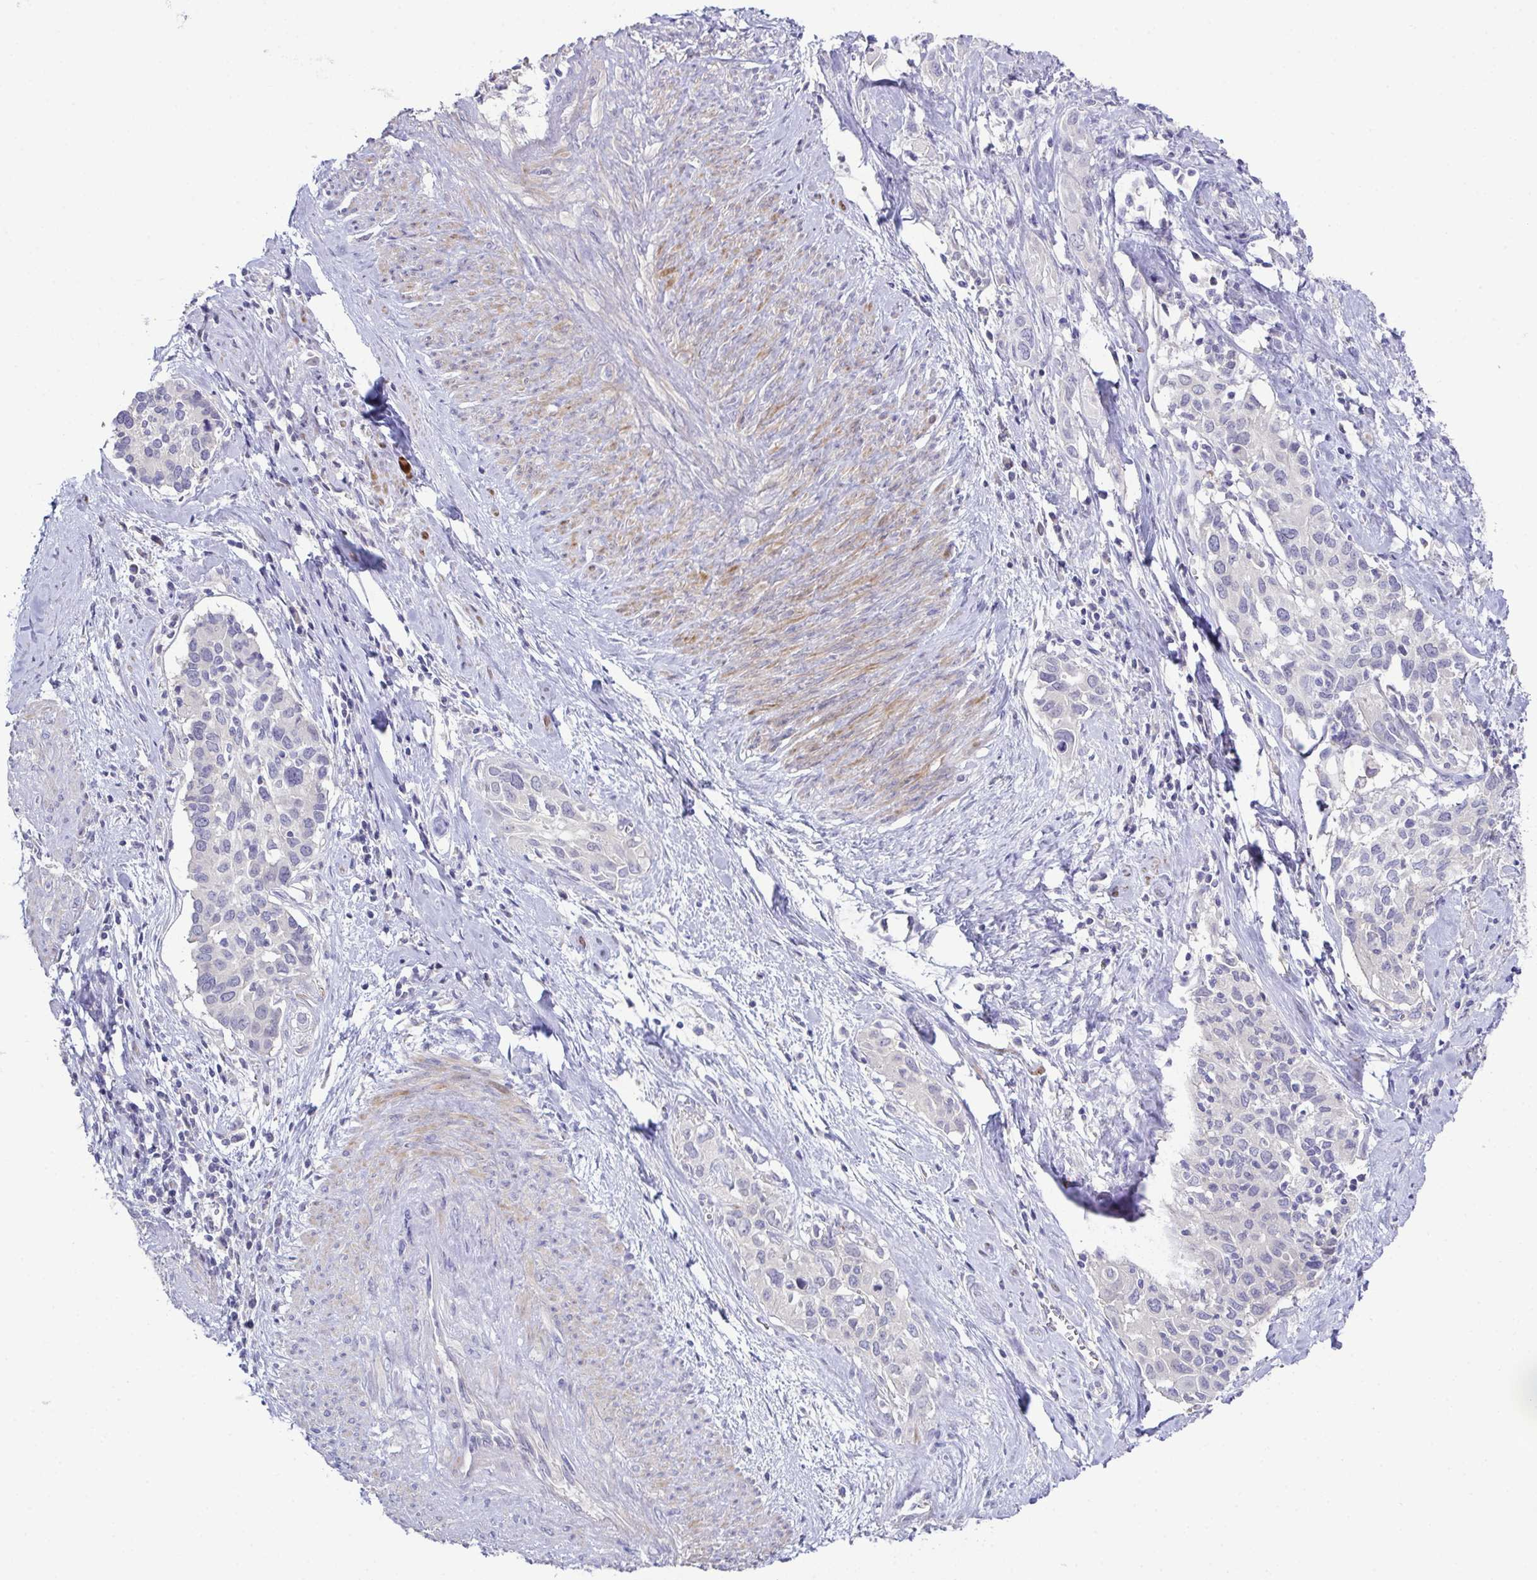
{"staining": {"intensity": "negative", "quantity": "none", "location": "none"}, "tissue": "cervical cancer", "cell_type": "Tumor cells", "image_type": "cancer", "snomed": [{"axis": "morphology", "description": "Squamous cell carcinoma, NOS"}, {"axis": "topography", "description": "Cervix"}], "caption": "This histopathology image is of cervical cancer (squamous cell carcinoma) stained with immunohistochemistry (IHC) to label a protein in brown with the nuclei are counter-stained blue. There is no staining in tumor cells. (Stains: DAB (3,3'-diaminobenzidine) immunohistochemistry with hematoxylin counter stain, Microscopy: brightfield microscopy at high magnification).", "gene": "CFAP97D1", "patient": {"sex": "female", "age": 51}}